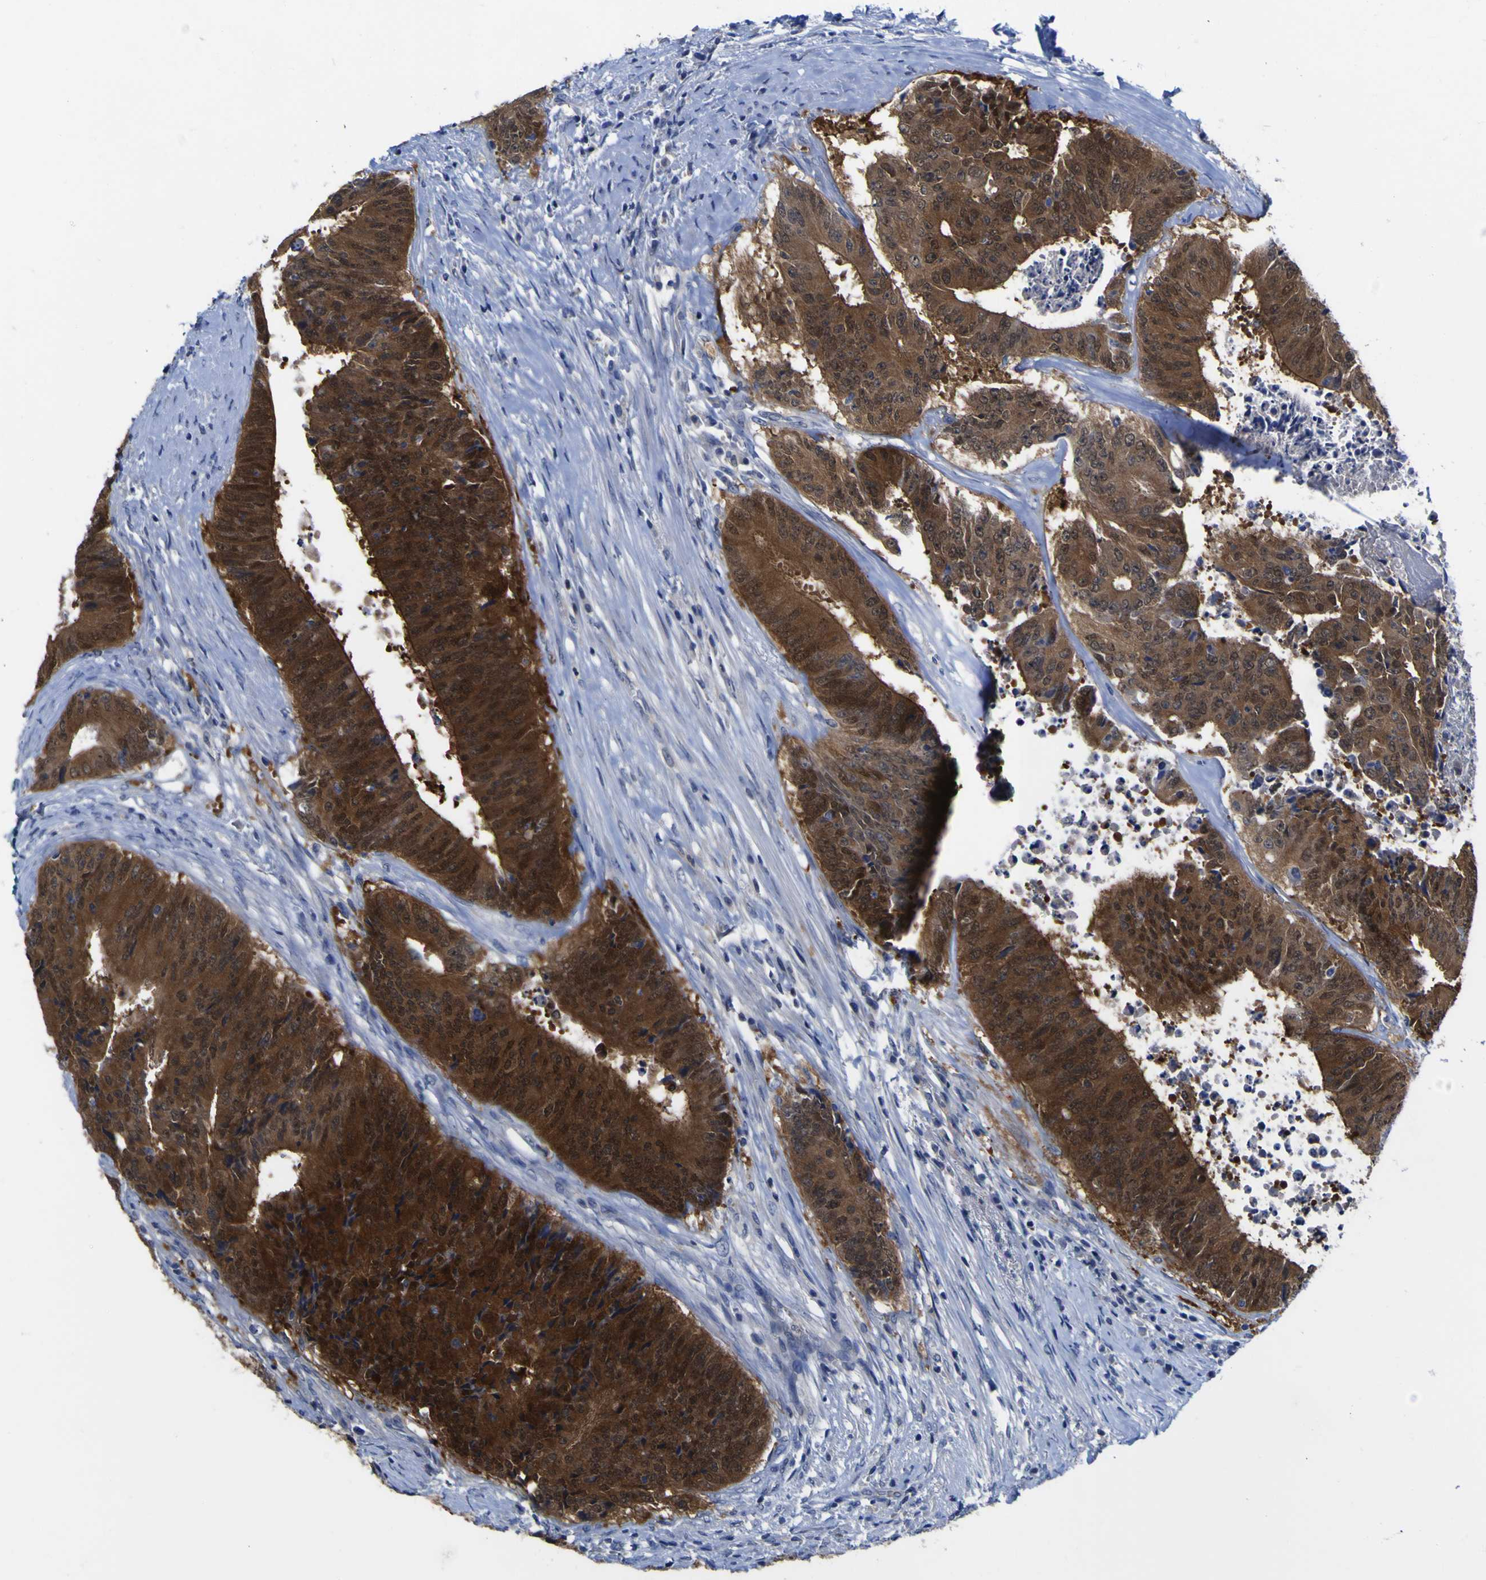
{"staining": {"intensity": "strong", "quantity": ">75%", "location": "cytoplasmic/membranous"}, "tissue": "colorectal cancer", "cell_type": "Tumor cells", "image_type": "cancer", "snomed": [{"axis": "morphology", "description": "Adenocarcinoma, NOS"}, {"axis": "topography", "description": "Rectum"}], "caption": "Tumor cells show high levels of strong cytoplasmic/membranous expression in about >75% of cells in colorectal cancer. (brown staining indicates protein expression, while blue staining denotes nuclei).", "gene": "CASP6", "patient": {"sex": "male", "age": 72}}